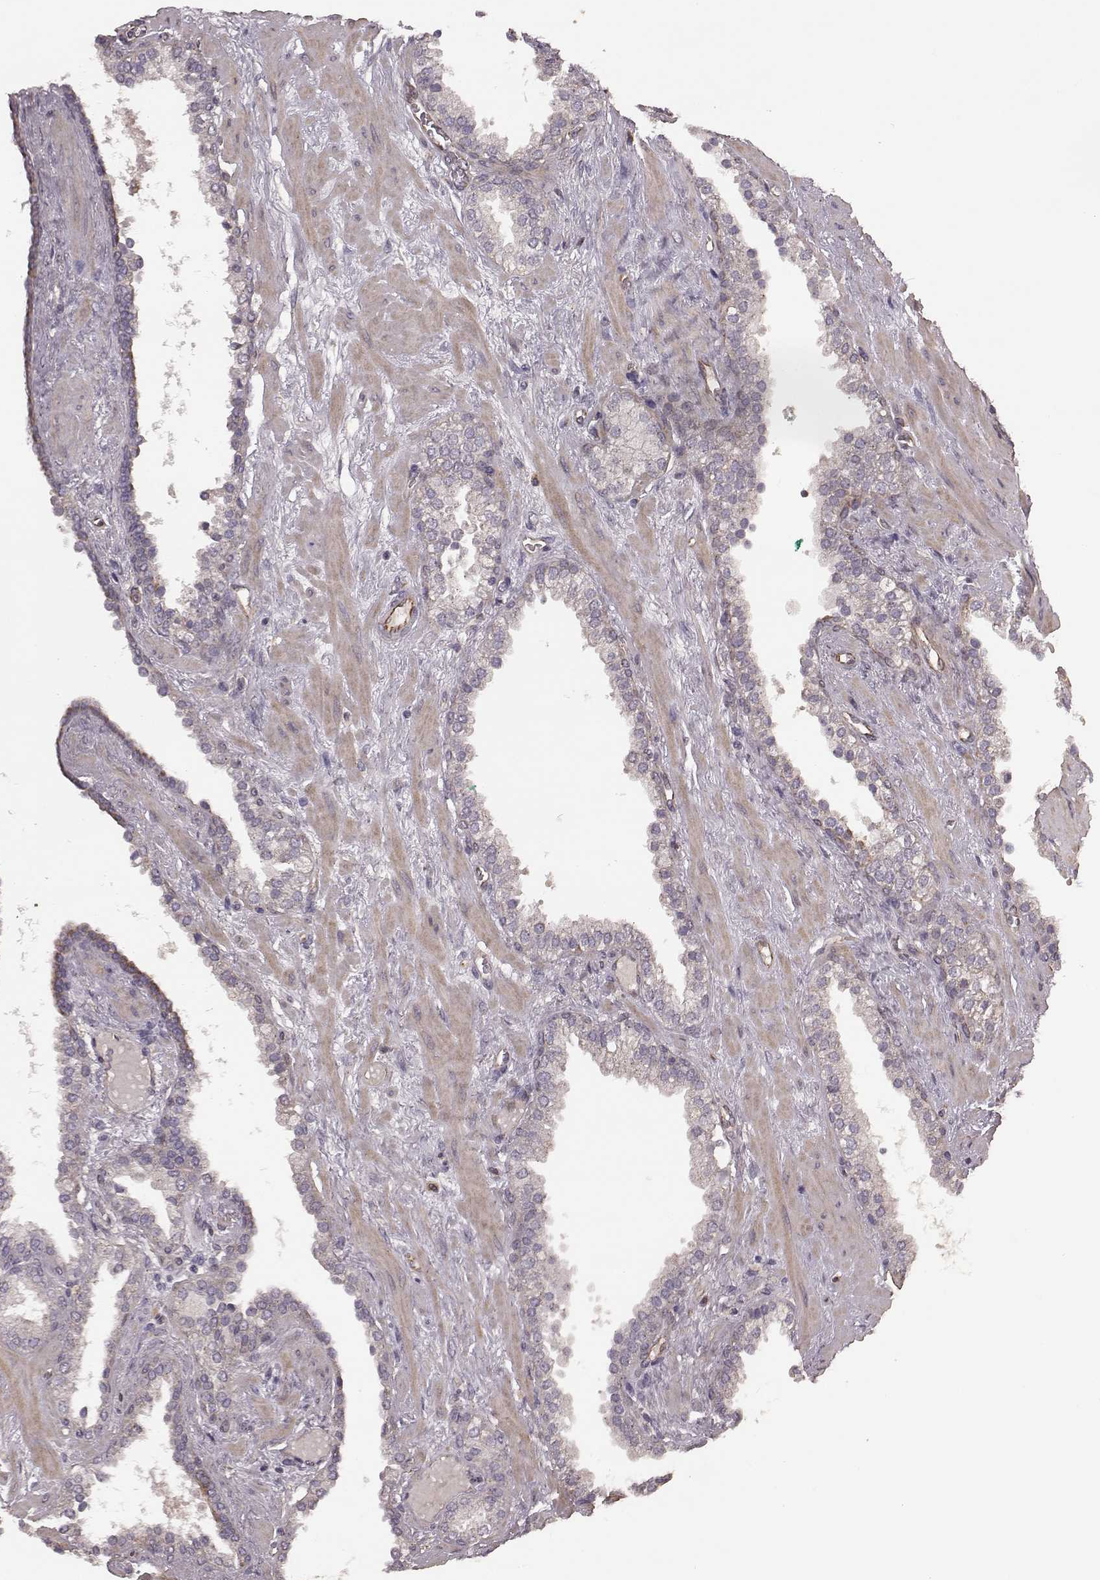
{"staining": {"intensity": "negative", "quantity": "none", "location": "none"}, "tissue": "prostate cancer", "cell_type": "Tumor cells", "image_type": "cancer", "snomed": [{"axis": "morphology", "description": "Adenocarcinoma, Low grade"}, {"axis": "topography", "description": "Prostate"}], "caption": "A histopathology image of human prostate cancer (adenocarcinoma (low-grade)) is negative for staining in tumor cells. (DAB IHC with hematoxylin counter stain).", "gene": "NTF3", "patient": {"sex": "male", "age": 62}}